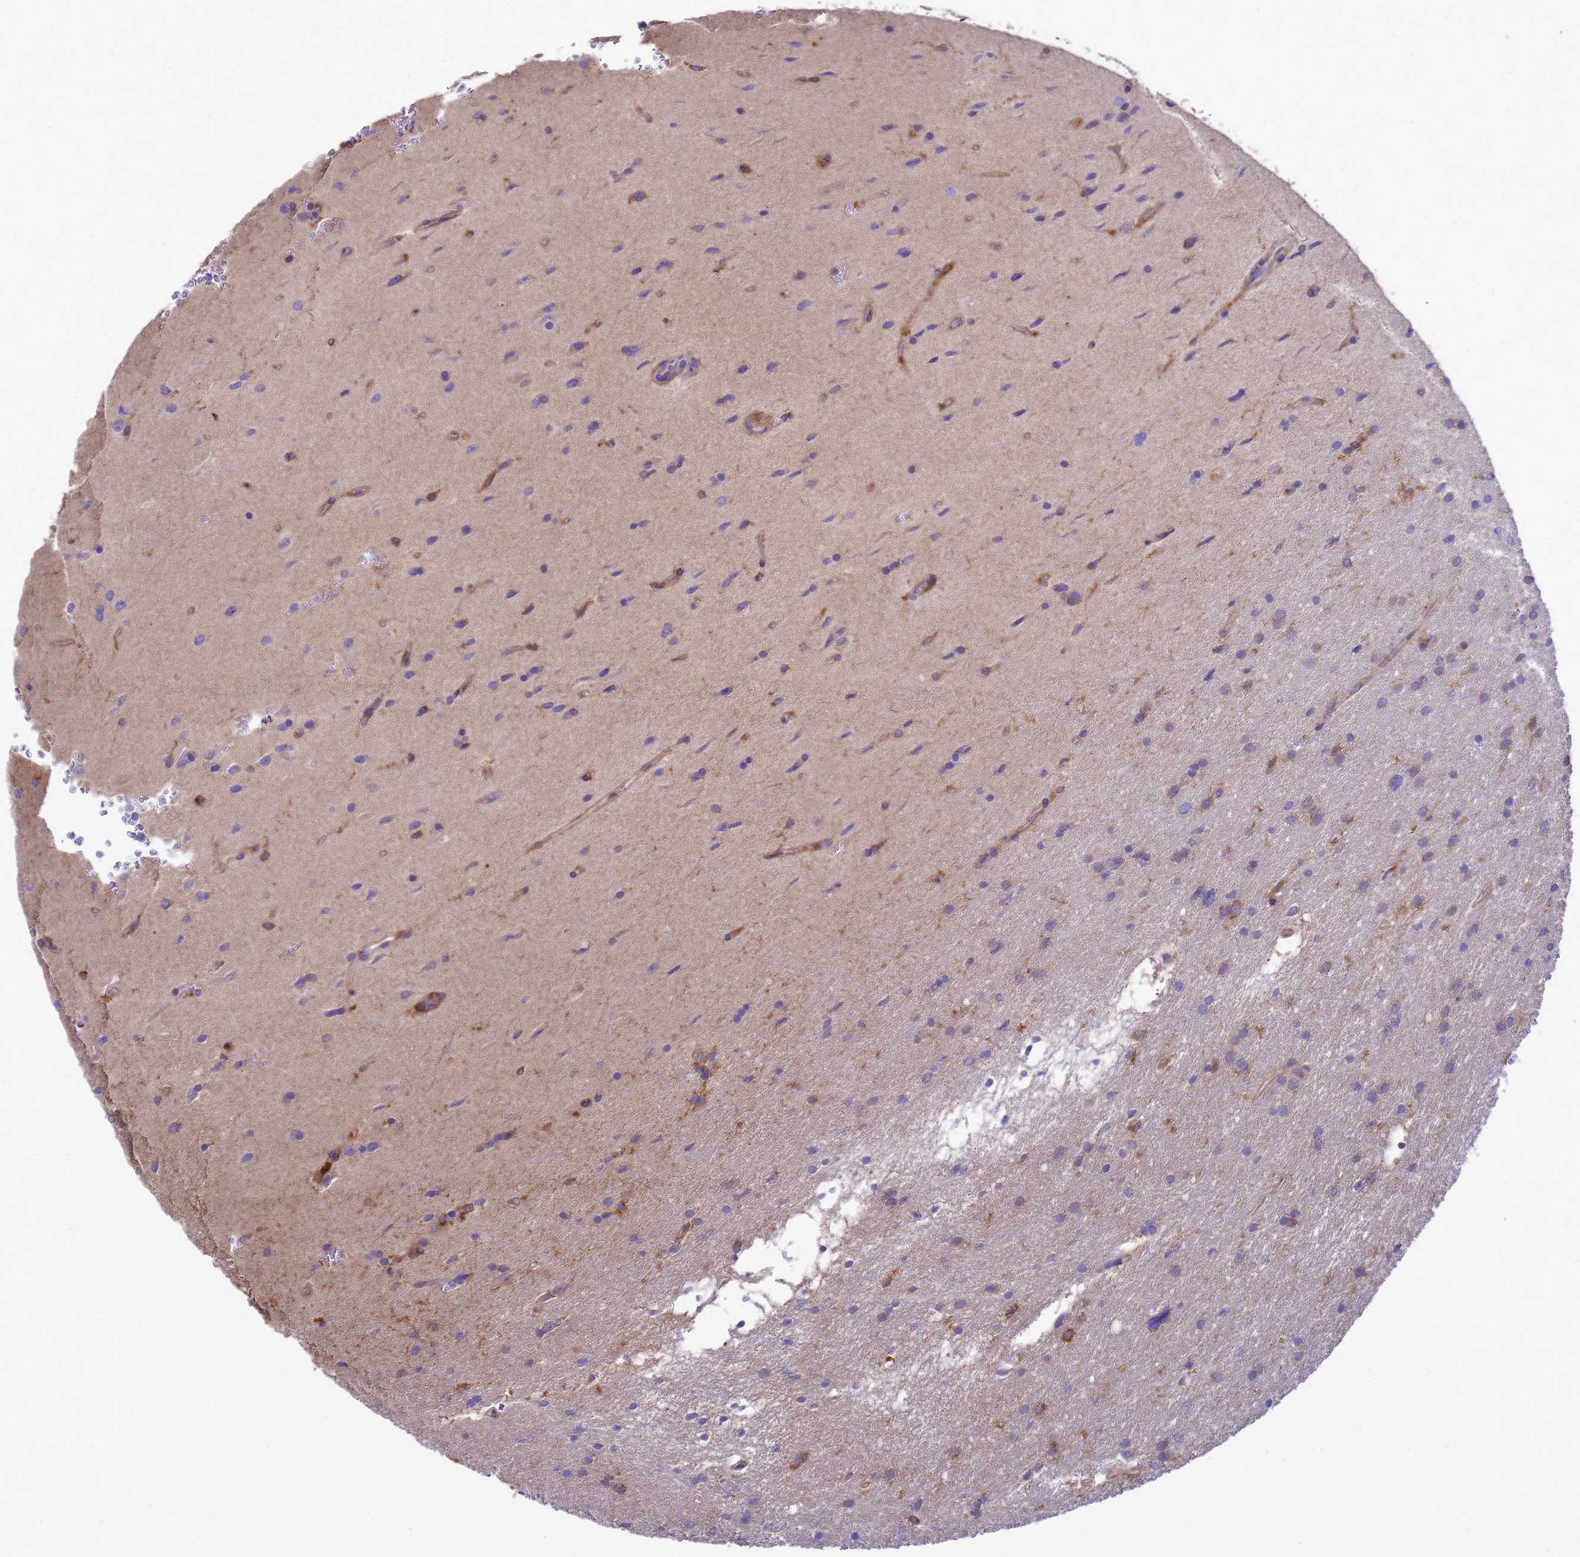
{"staining": {"intensity": "moderate", "quantity": "<25%", "location": "cytoplasmic/membranous"}, "tissue": "glioma", "cell_type": "Tumor cells", "image_type": "cancer", "snomed": [{"axis": "morphology", "description": "Glioma, malignant, High grade"}, {"axis": "topography", "description": "Cerebral cortex"}], "caption": "A histopathology image of malignant glioma (high-grade) stained for a protein exhibits moderate cytoplasmic/membranous brown staining in tumor cells.", "gene": "ZNF235", "patient": {"sex": "female", "age": 36}}